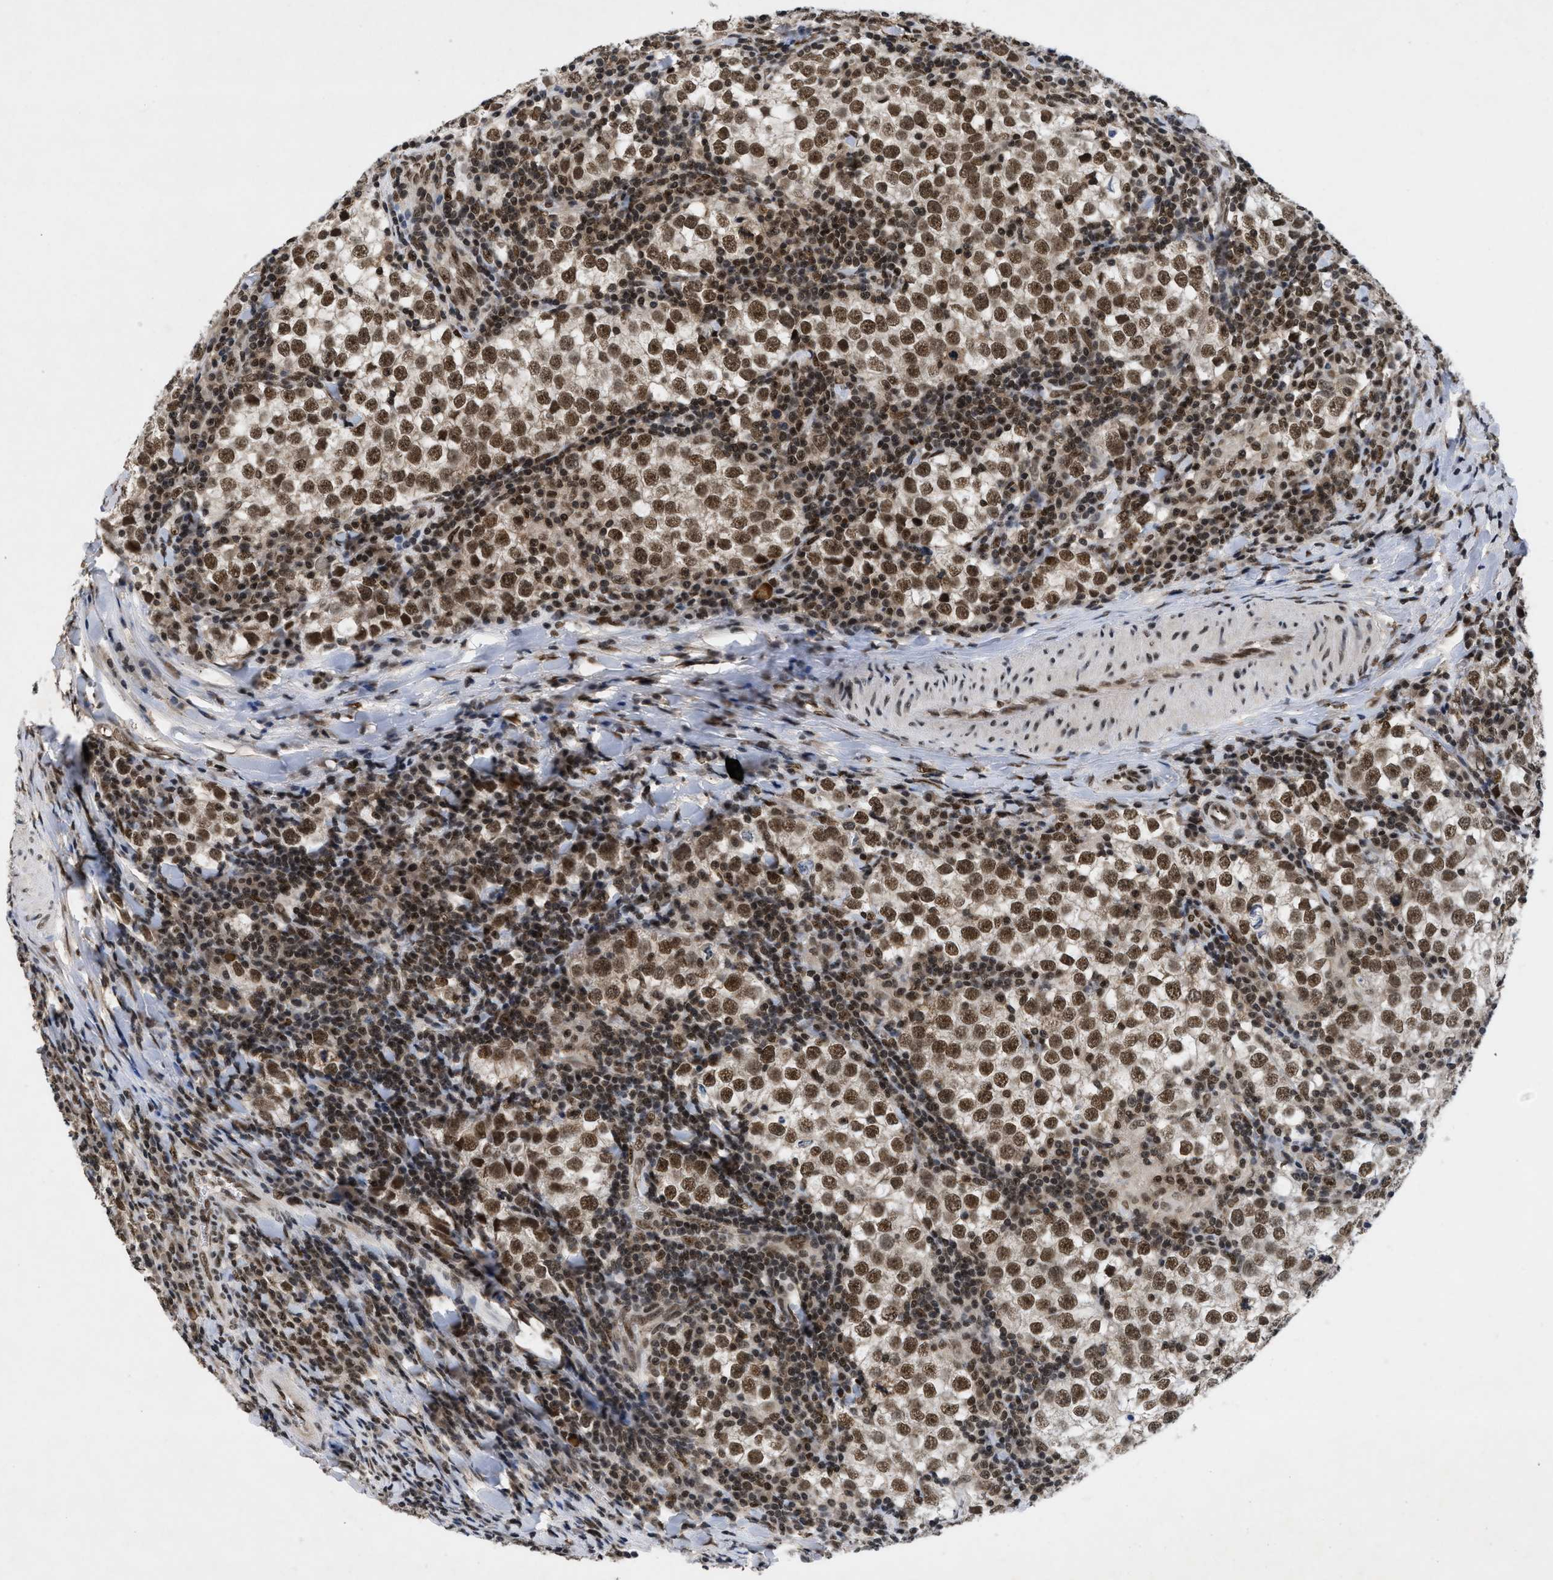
{"staining": {"intensity": "strong", "quantity": ">75%", "location": "nuclear"}, "tissue": "testis cancer", "cell_type": "Tumor cells", "image_type": "cancer", "snomed": [{"axis": "morphology", "description": "Seminoma, NOS"}, {"axis": "morphology", "description": "Carcinoma, Embryonal, NOS"}, {"axis": "topography", "description": "Testis"}], "caption": "Immunohistochemistry (IHC) micrograph of neoplastic tissue: embryonal carcinoma (testis) stained using immunohistochemistry (IHC) shows high levels of strong protein expression localized specifically in the nuclear of tumor cells, appearing as a nuclear brown color.", "gene": "ZNF346", "patient": {"sex": "male", "age": 36}}